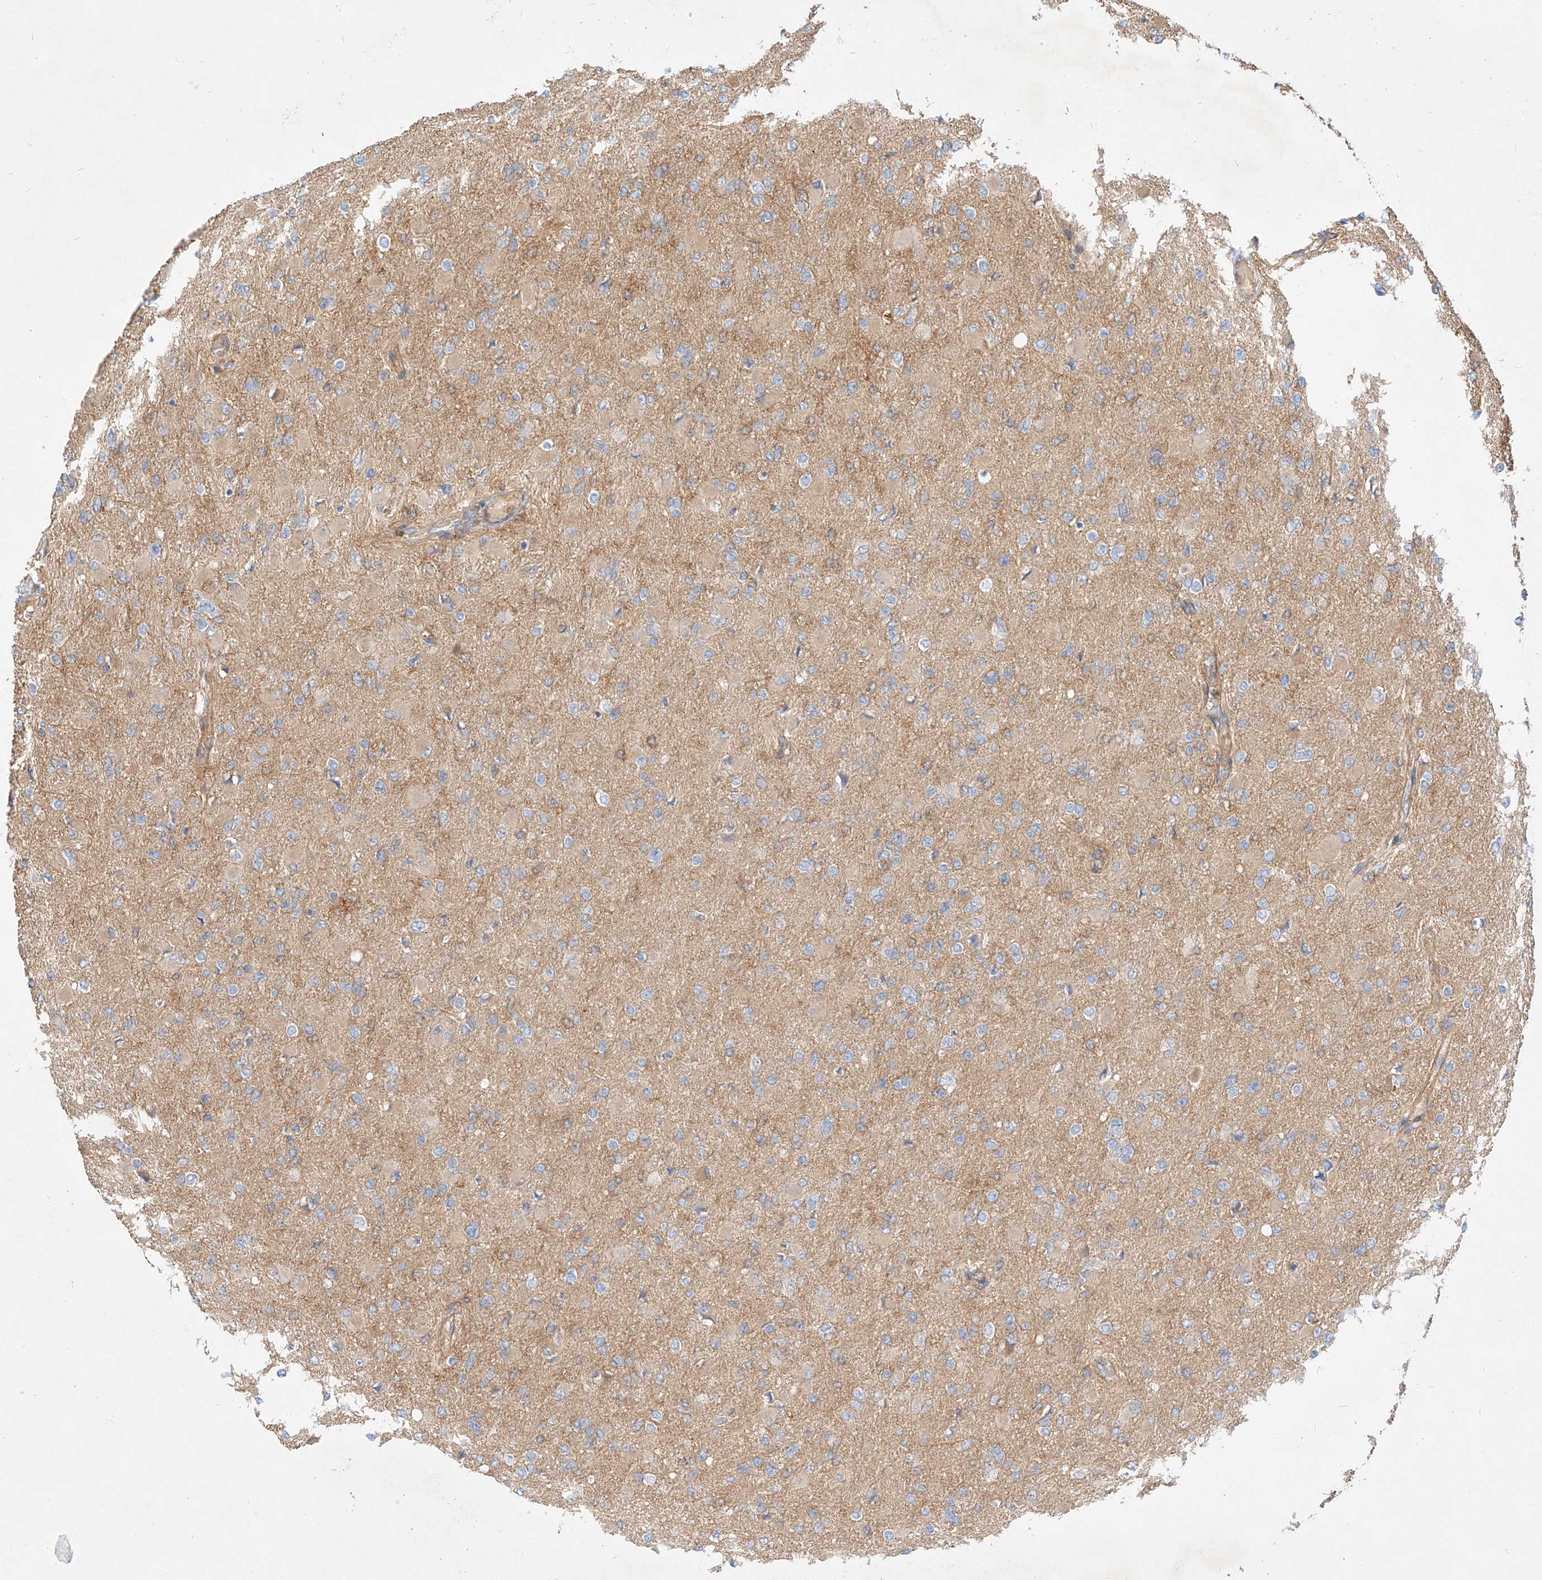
{"staining": {"intensity": "negative", "quantity": "none", "location": "none"}, "tissue": "glioma", "cell_type": "Tumor cells", "image_type": "cancer", "snomed": [{"axis": "morphology", "description": "Glioma, malignant, High grade"}, {"axis": "topography", "description": "Cerebral cortex"}], "caption": "High power microscopy micrograph of an immunohistochemistry (IHC) micrograph of malignant glioma (high-grade), revealing no significant expression in tumor cells.", "gene": "NFAM1", "patient": {"sex": "female", "age": 36}}